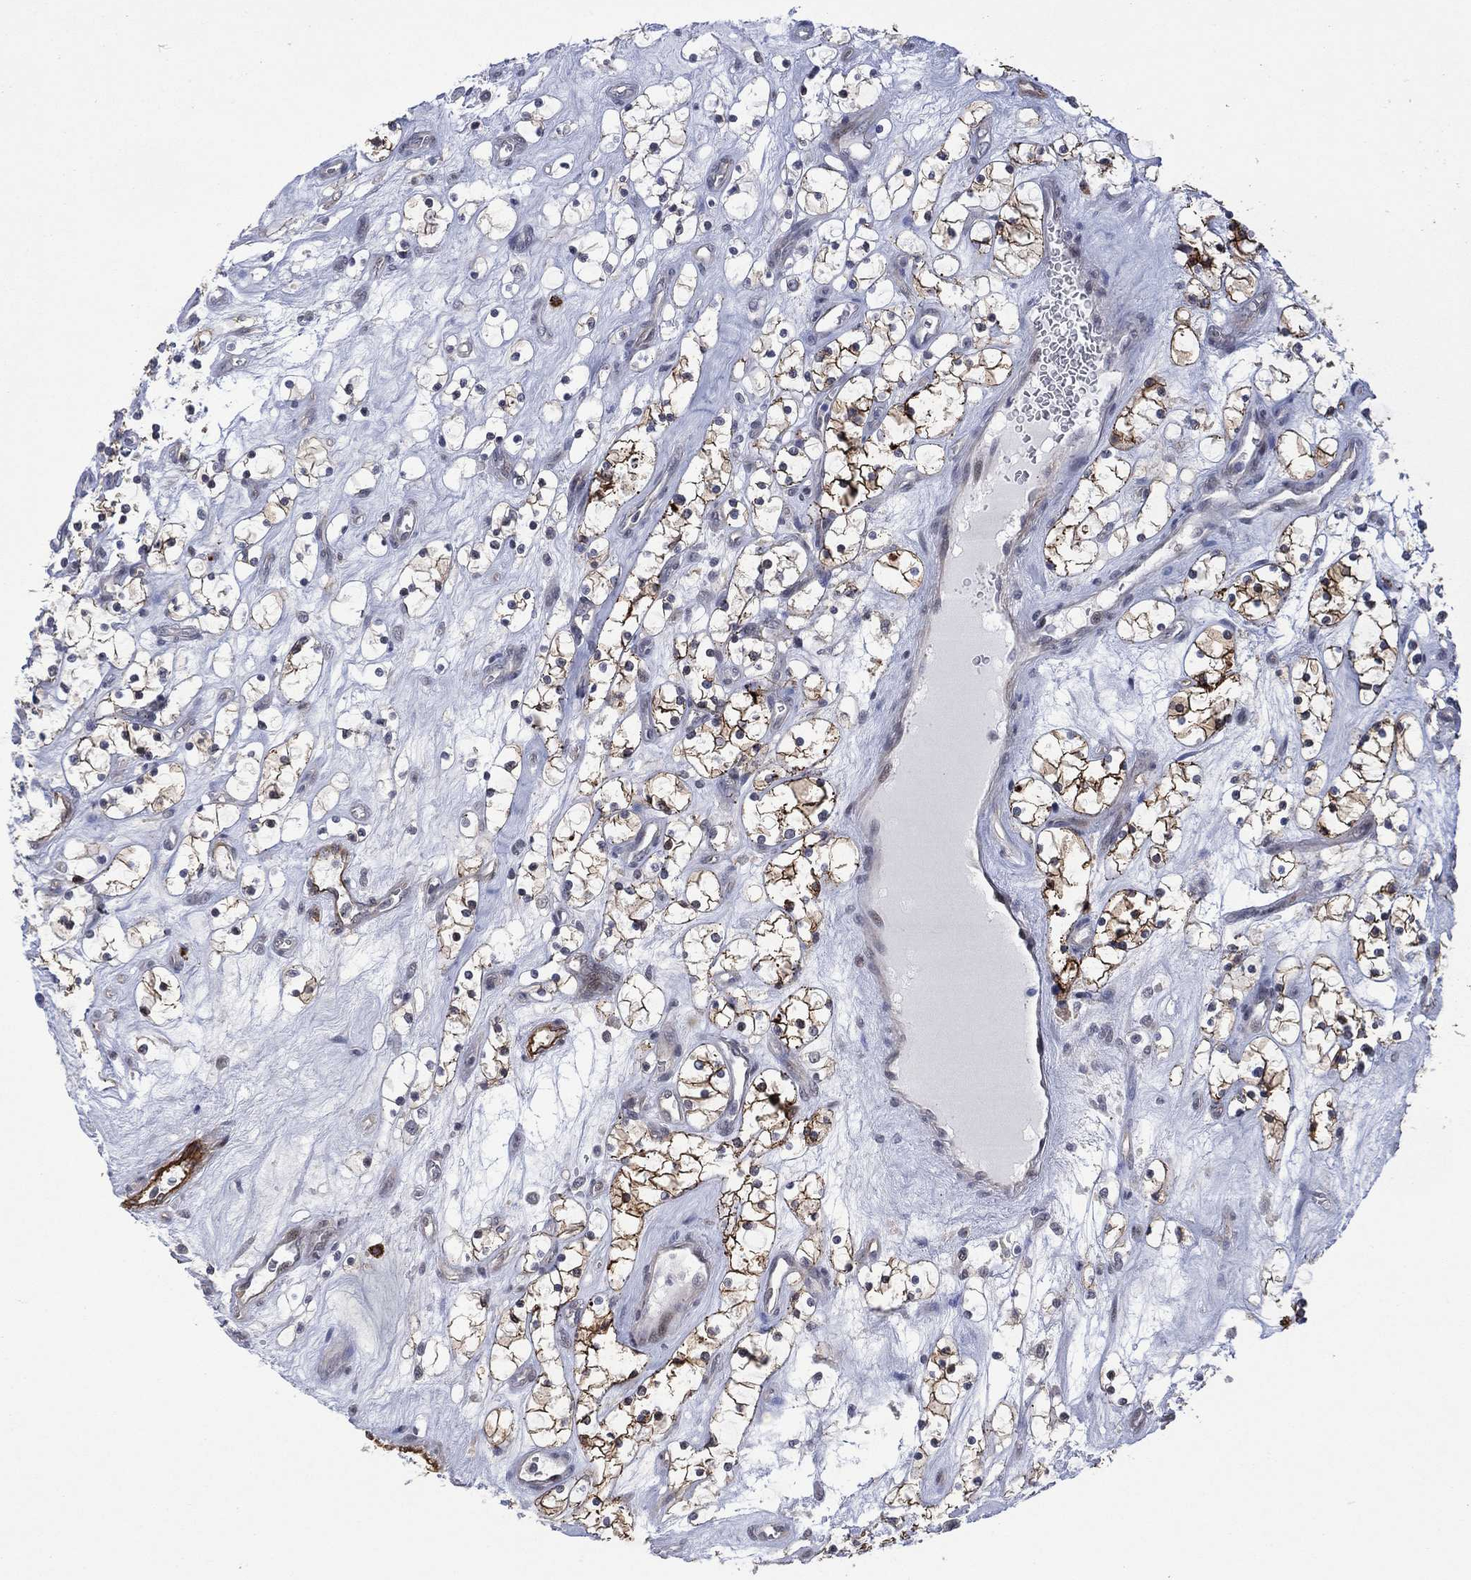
{"staining": {"intensity": "moderate", "quantity": "<25%", "location": "cytoplasmic/membranous"}, "tissue": "renal cancer", "cell_type": "Tumor cells", "image_type": "cancer", "snomed": [{"axis": "morphology", "description": "Adenocarcinoma, NOS"}, {"axis": "topography", "description": "Kidney"}], "caption": "IHC of adenocarcinoma (renal) reveals low levels of moderate cytoplasmic/membranous staining in about <25% of tumor cells.", "gene": "DPP4", "patient": {"sex": "female", "age": 69}}